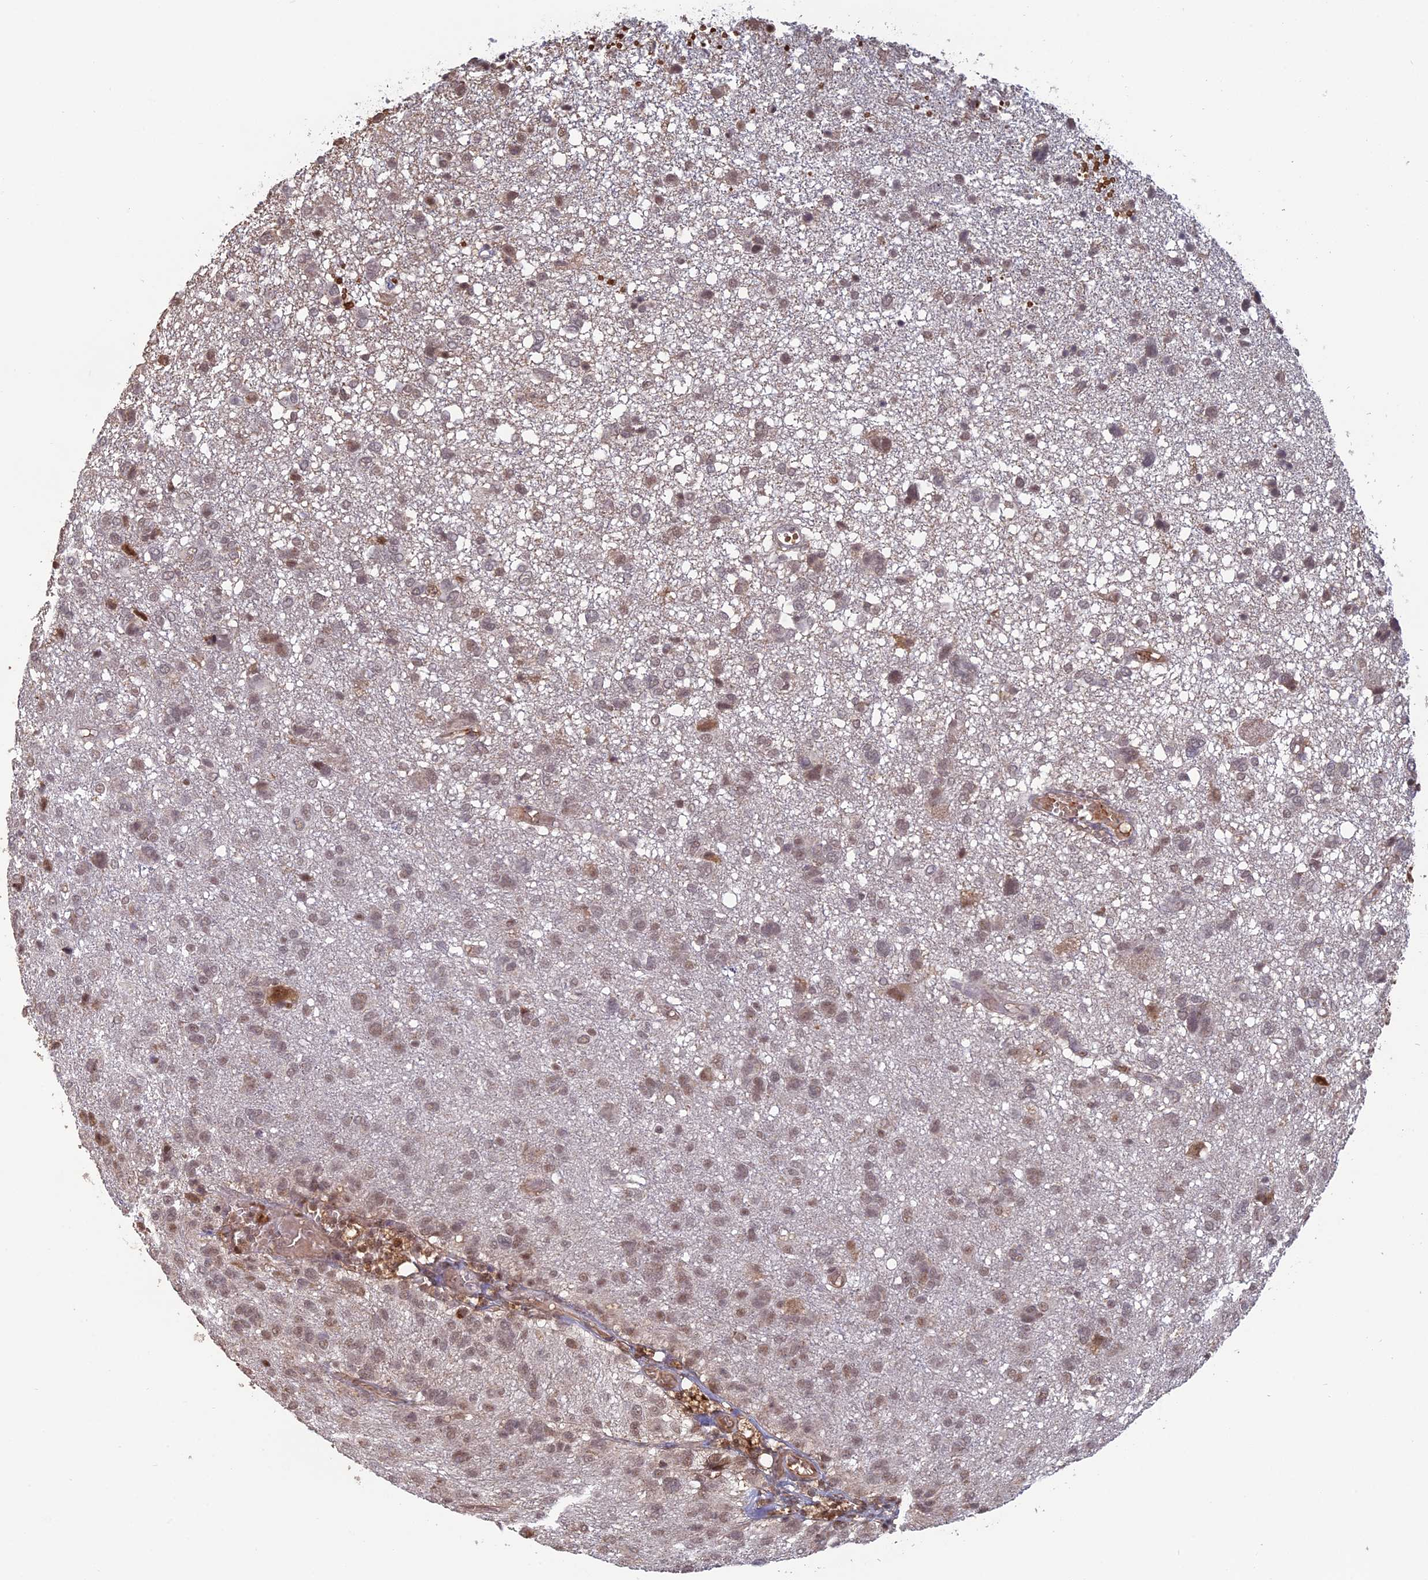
{"staining": {"intensity": "moderate", "quantity": "25%-75%", "location": "nuclear"}, "tissue": "glioma", "cell_type": "Tumor cells", "image_type": "cancer", "snomed": [{"axis": "morphology", "description": "Glioma, malignant, High grade"}, {"axis": "topography", "description": "Brain"}], "caption": "Protein expression by IHC demonstrates moderate nuclear positivity in approximately 25%-75% of tumor cells in malignant high-grade glioma. Nuclei are stained in blue.", "gene": "MFAP1", "patient": {"sex": "female", "age": 59}}